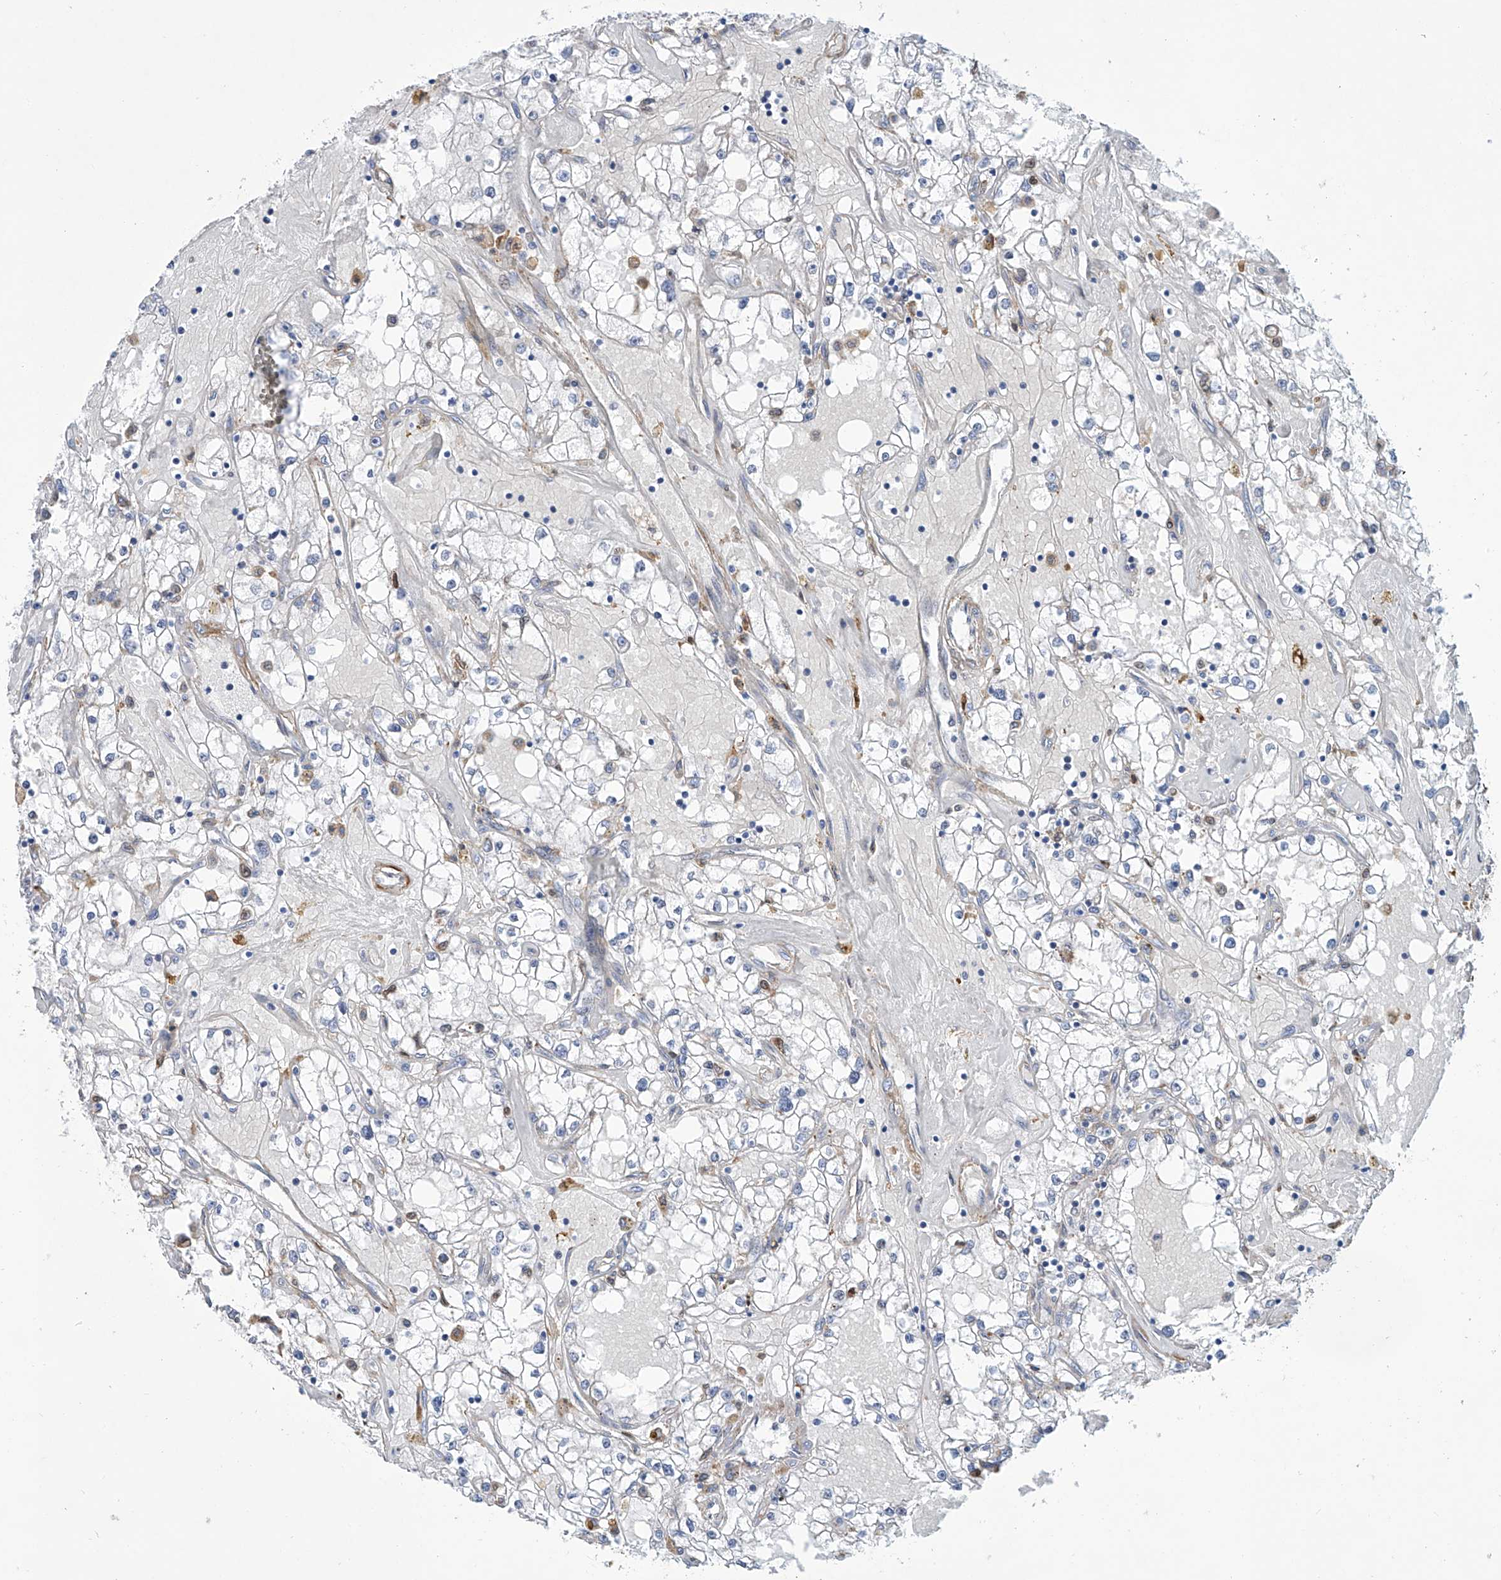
{"staining": {"intensity": "negative", "quantity": "none", "location": "none"}, "tissue": "renal cancer", "cell_type": "Tumor cells", "image_type": "cancer", "snomed": [{"axis": "morphology", "description": "Adenocarcinoma, NOS"}, {"axis": "topography", "description": "Kidney"}], "caption": "Renal adenocarcinoma stained for a protein using IHC displays no staining tumor cells.", "gene": "TNN", "patient": {"sex": "male", "age": 56}}